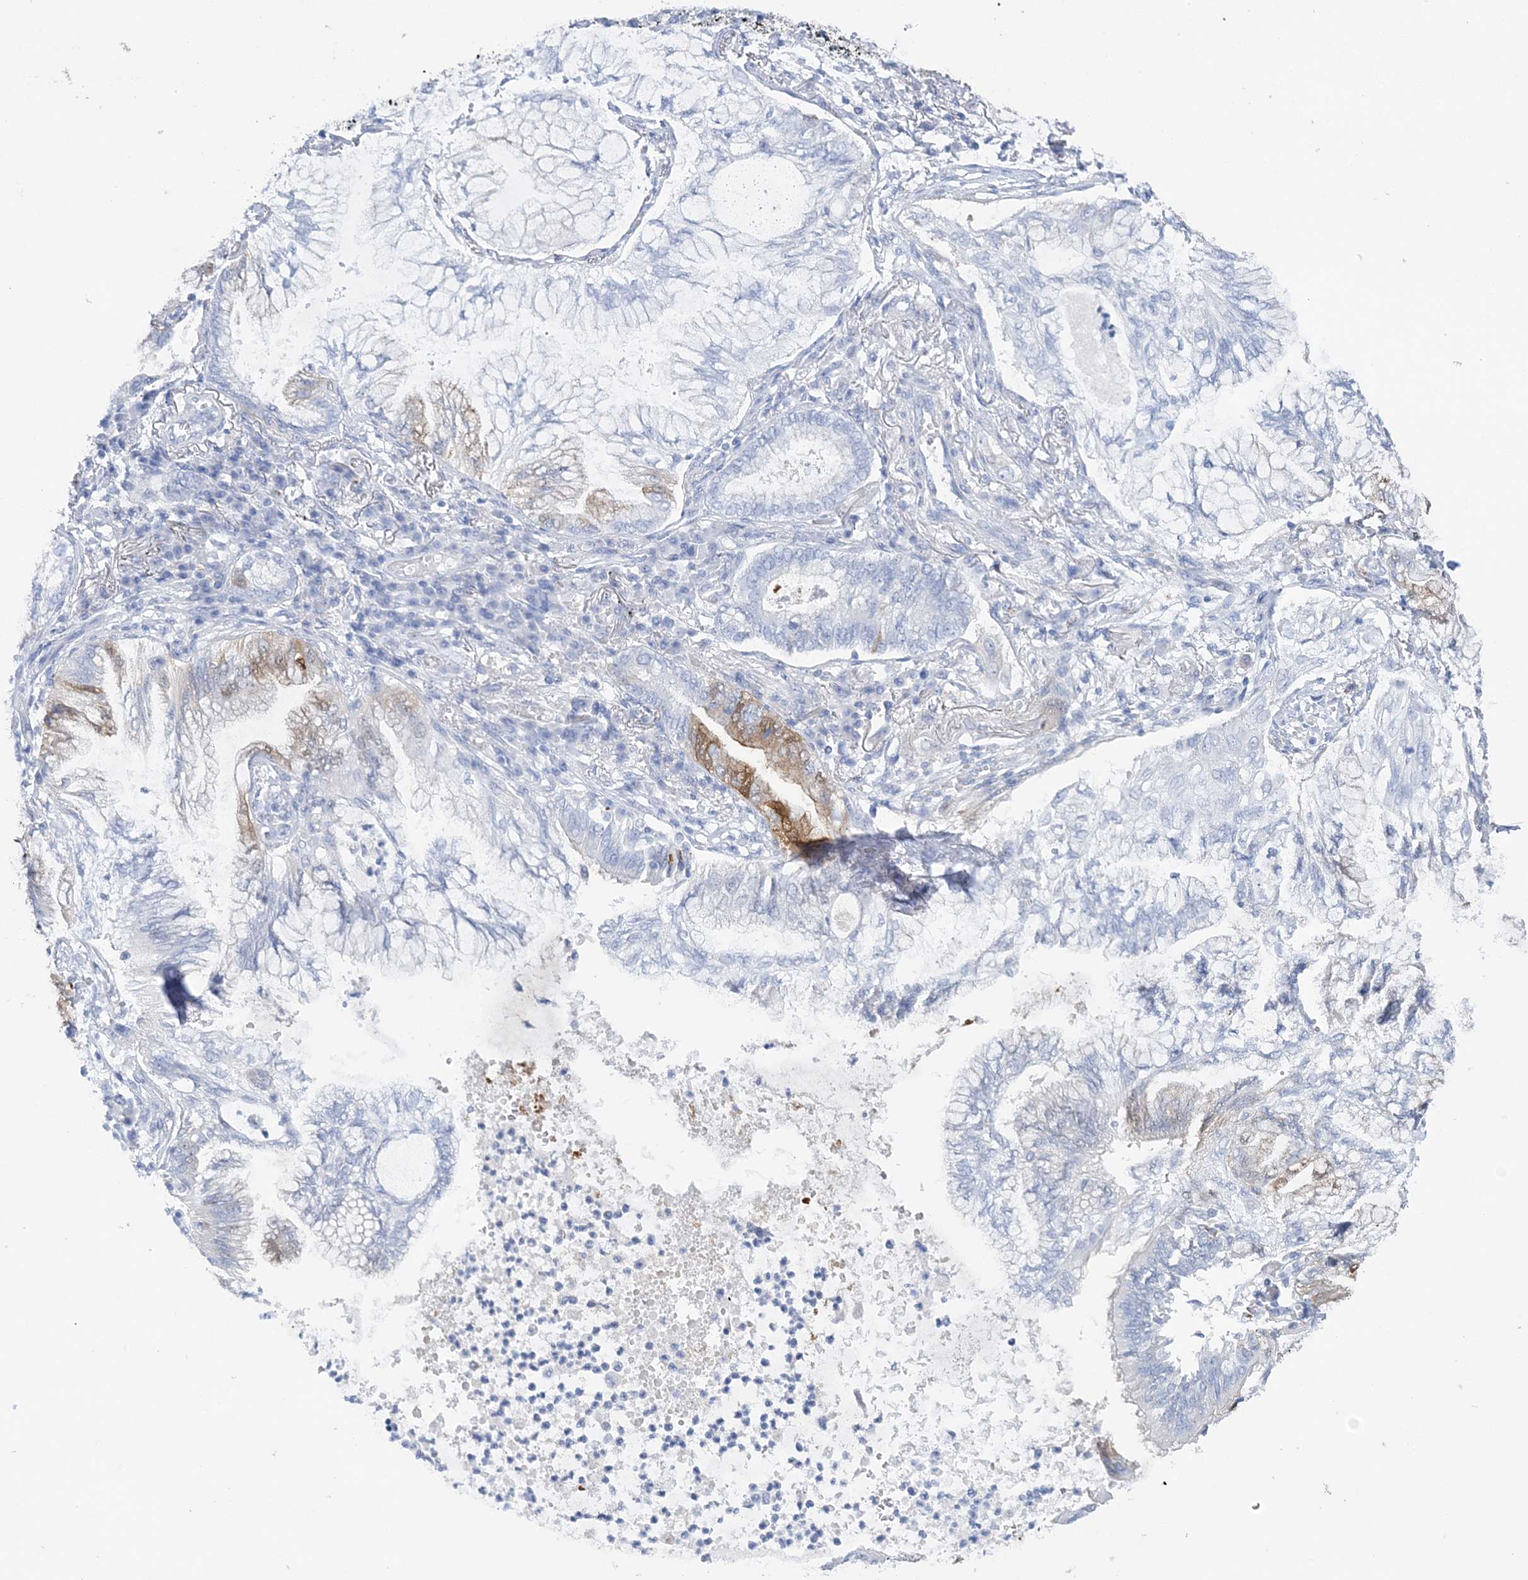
{"staining": {"intensity": "moderate", "quantity": "<25%", "location": "cytoplasmic/membranous"}, "tissue": "lung cancer", "cell_type": "Tumor cells", "image_type": "cancer", "snomed": [{"axis": "morphology", "description": "Adenocarcinoma, NOS"}, {"axis": "topography", "description": "Lung"}], "caption": "Brown immunohistochemical staining in lung adenocarcinoma shows moderate cytoplasmic/membranous staining in about <25% of tumor cells. (DAB (3,3'-diaminobenzidine) = brown stain, brightfield microscopy at high magnification).", "gene": "HMGCS1", "patient": {"sex": "female", "age": 70}}